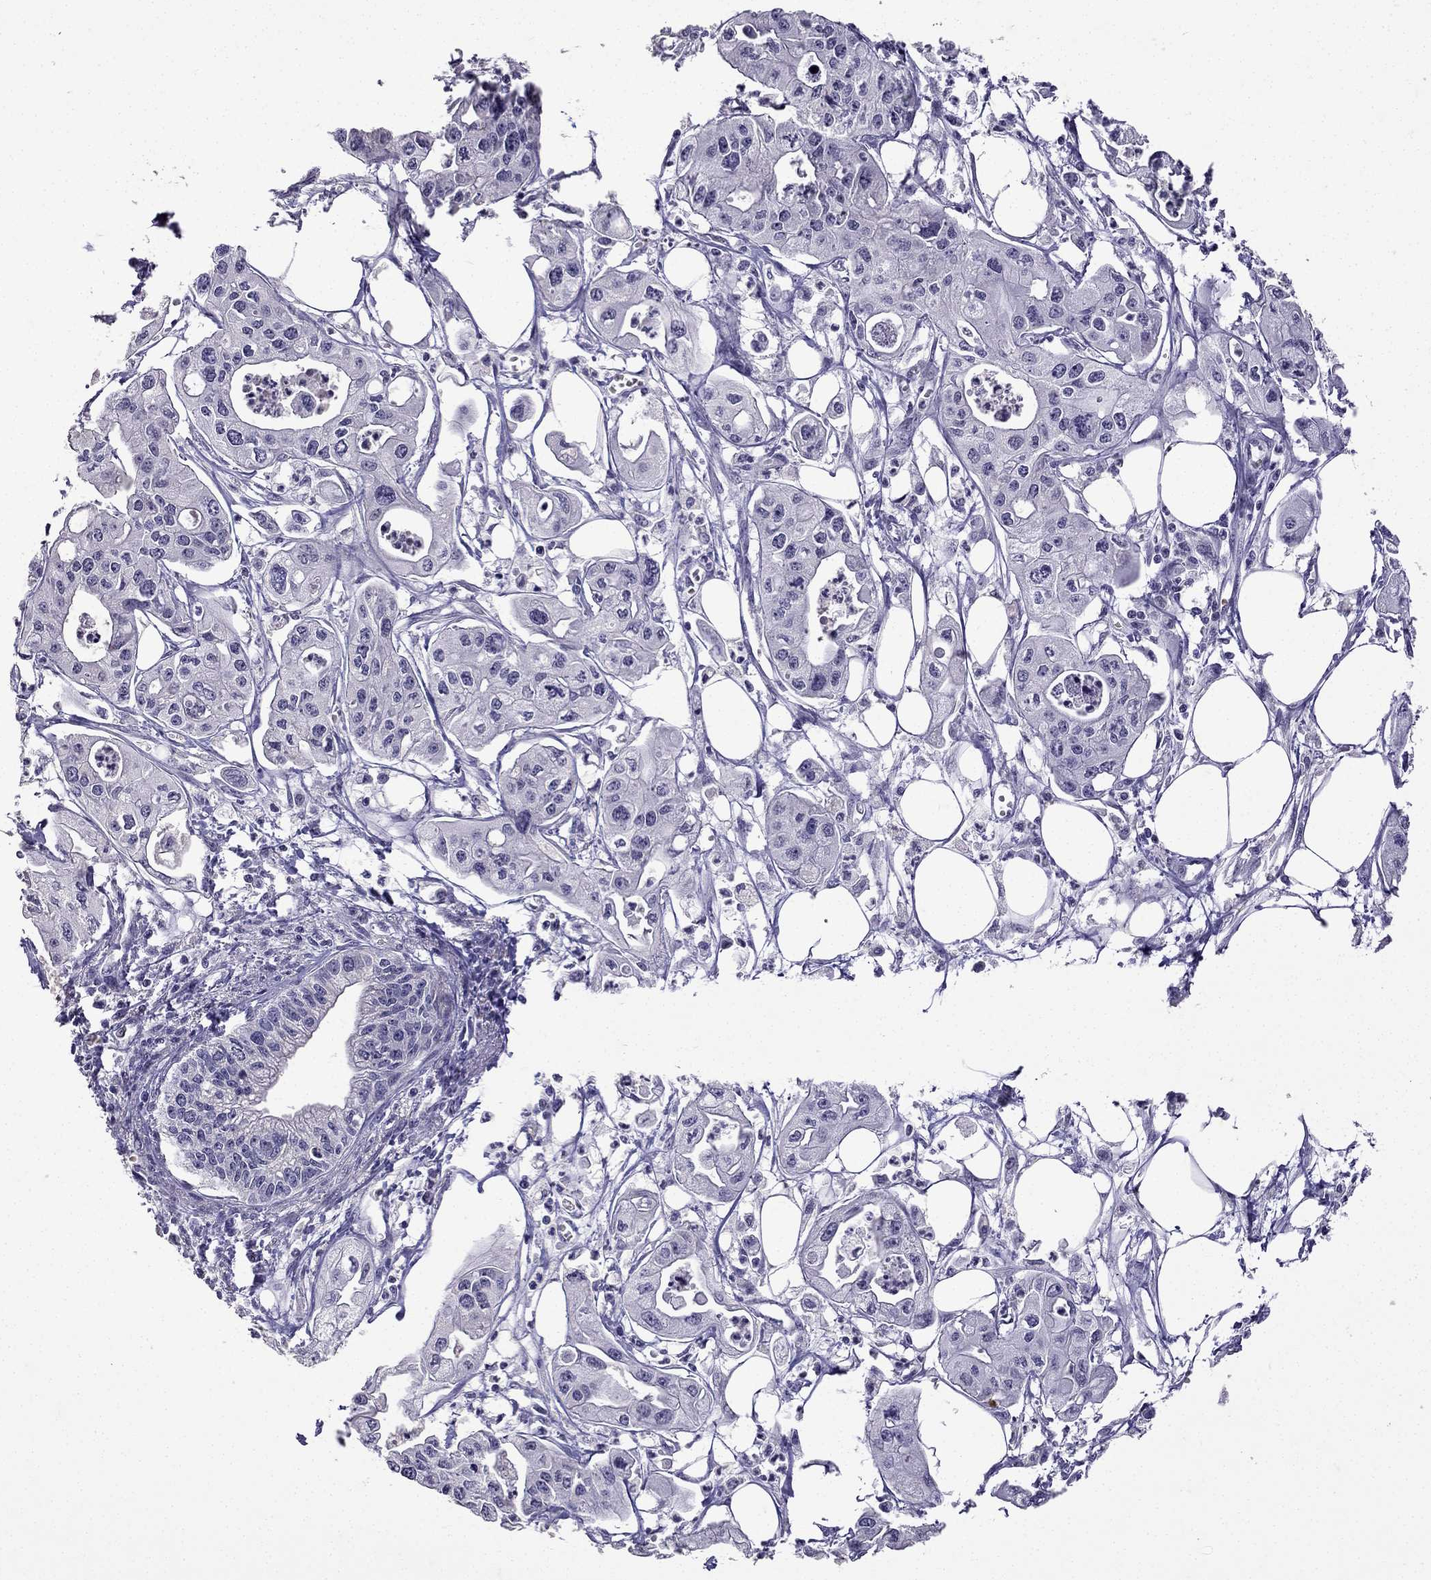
{"staining": {"intensity": "negative", "quantity": "none", "location": "none"}, "tissue": "pancreatic cancer", "cell_type": "Tumor cells", "image_type": "cancer", "snomed": [{"axis": "morphology", "description": "Adenocarcinoma, NOS"}, {"axis": "topography", "description": "Pancreas"}], "caption": "The photomicrograph exhibits no staining of tumor cells in pancreatic cancer (adenocarcinoma). Nuclei are stained in blue.", "gene": "TTN", "patient": {"sex": "male", "age": 70}}